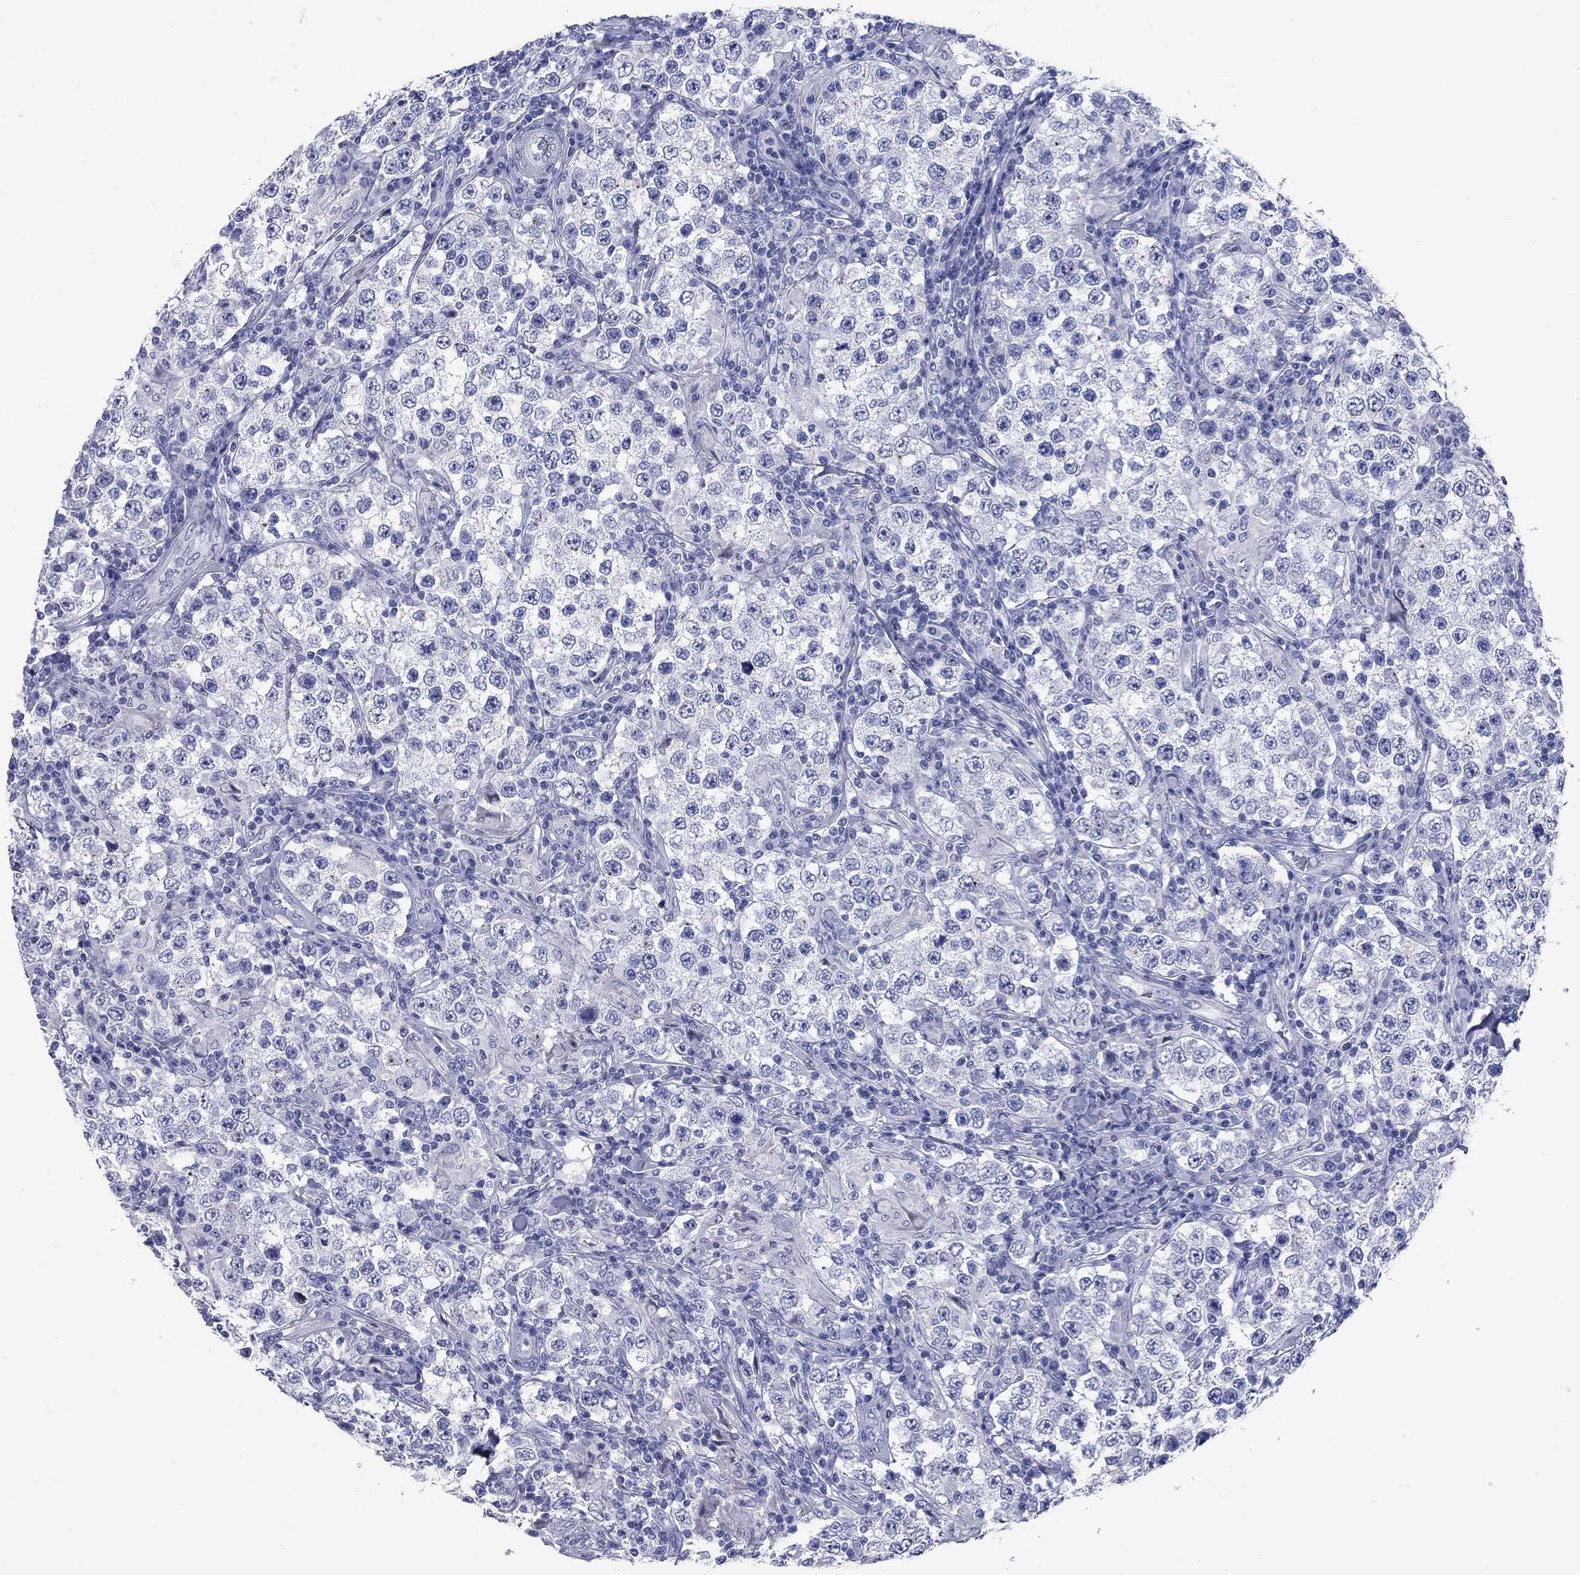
{"staining": {"intensity": "negative", "quantity": "none", "location": "none"}, "tissue": "testis cancer", "cell_type": "Tumor cells", "image_type": "cancer", "snomed": [{"axis": "morphology", "description": "Seminoma, NOS"}, {"axis": "morphology", "description": "Carcinoma, Embryonal, NOS"}, {"axis": "topography", "description": "Testis"}], "caption": "Testis cancer (embryonal carcinoma) was stained to show a protein in brown. There is no significant expression in tumor cells.", "gene": "CCNA1", "patient": {"sex": "male", "age": 41}}